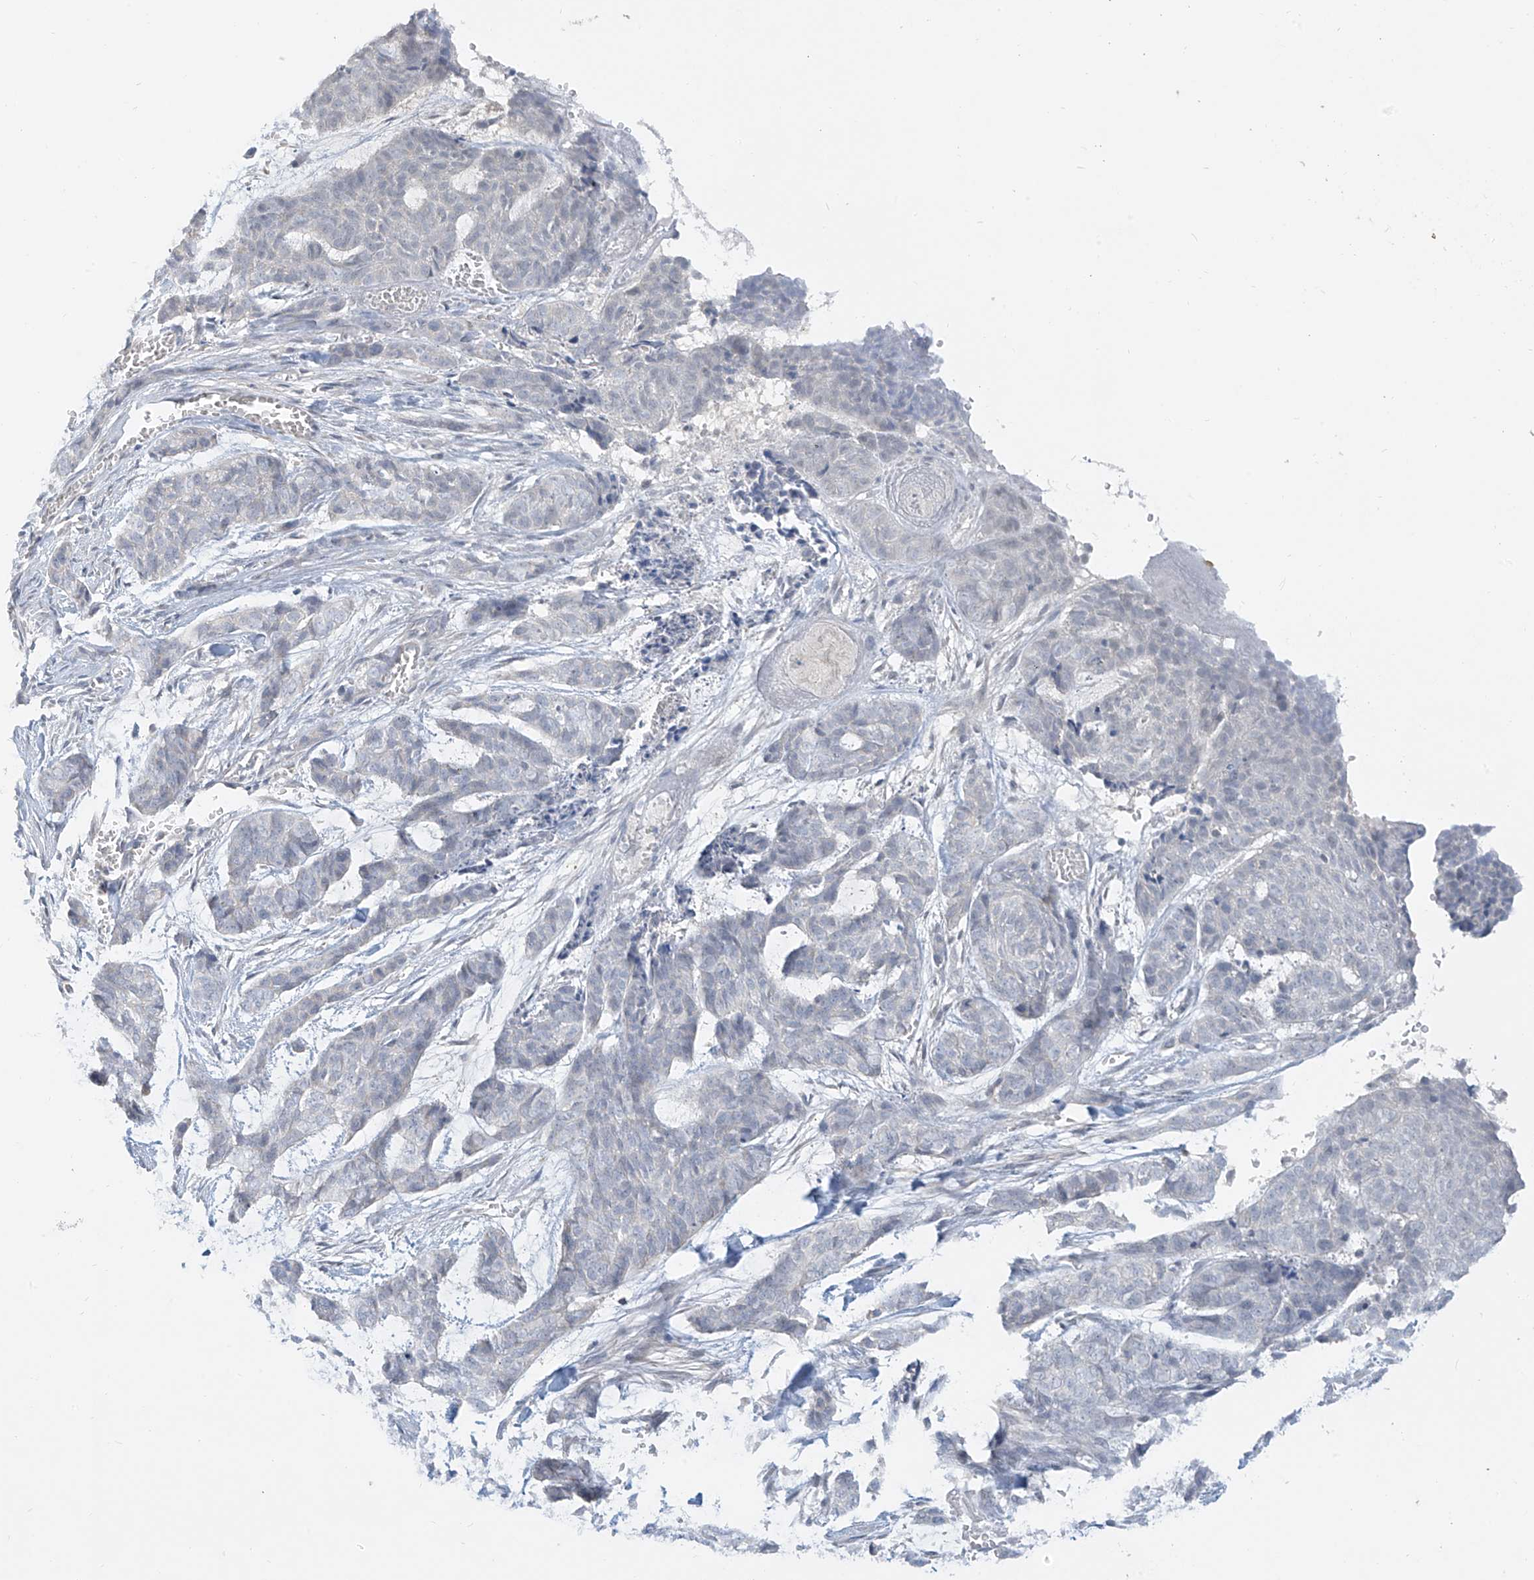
{"staining": {"intensity": "negative", "quantity": "none", "location": "none"}, "tissue": "skin cancer", "cell_type": "Tumor cells", "image_type": "cancer", "snomed": [{"axis": "morphology", "description": "Basal cell carcinoma"}, {"axis": "topography", "description": "Skin"}], "caption": "Micrograph shows no significant protein staining in tumor cells of basal cell carcinoma (skin).", "gene": "C2orf42", "patient": {"sex": "female", "age": 64}}